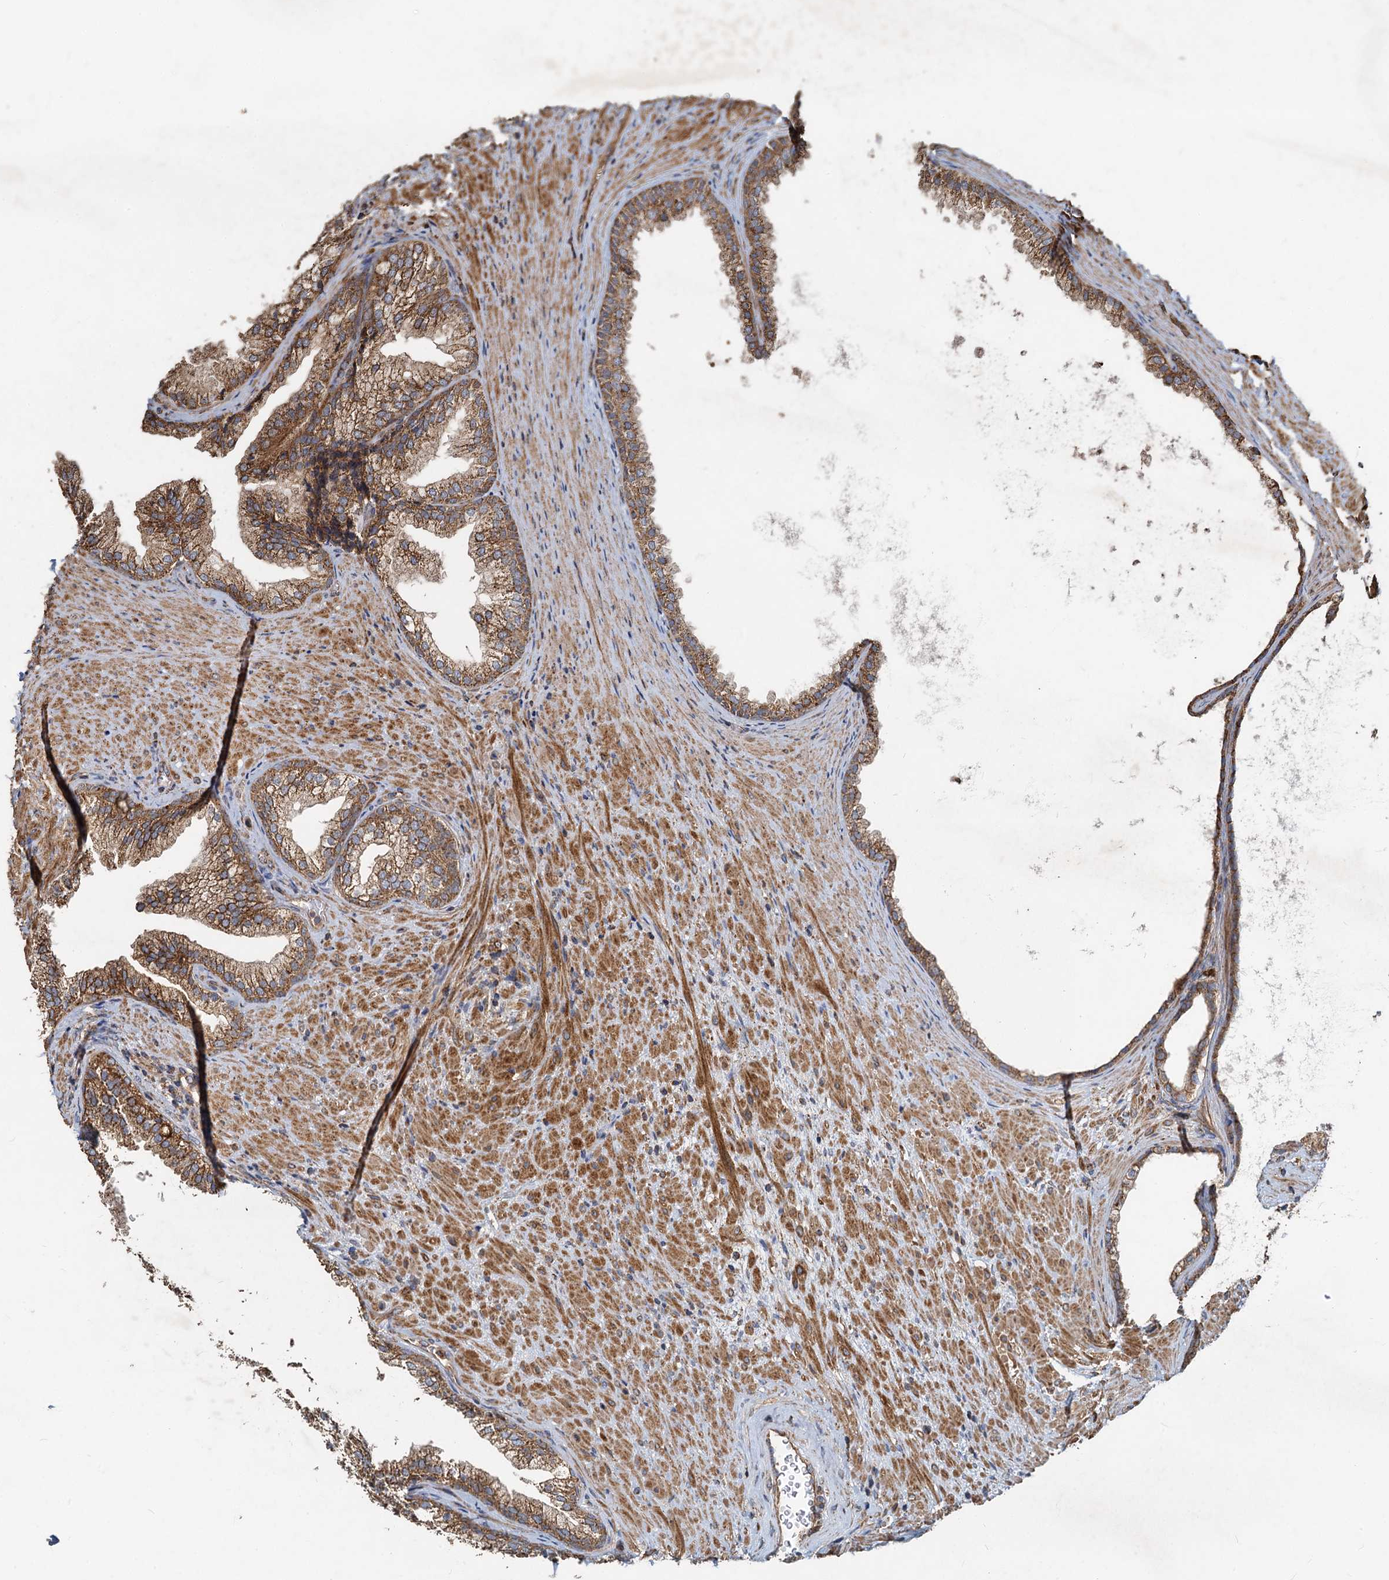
{"staining": {"intensity": "moderate", "quantity": ">75%", "location": "cytoplasmic/membranous"}, "tissue": "prostate", "cell_type": "Glandular cells", "image_type": "normal", "snomed": [{"axis": "morphology", "description": "Normal tissue, NOS"}, {"axis": "topography", "description": "Prostate"}], "caption": "Prostate stained with IHC shows moderate cytoplasmic/membranous staining in about >75% of glandular cells.", "gene": "SDS", "patient": {"sex": "male", "age": 76}}